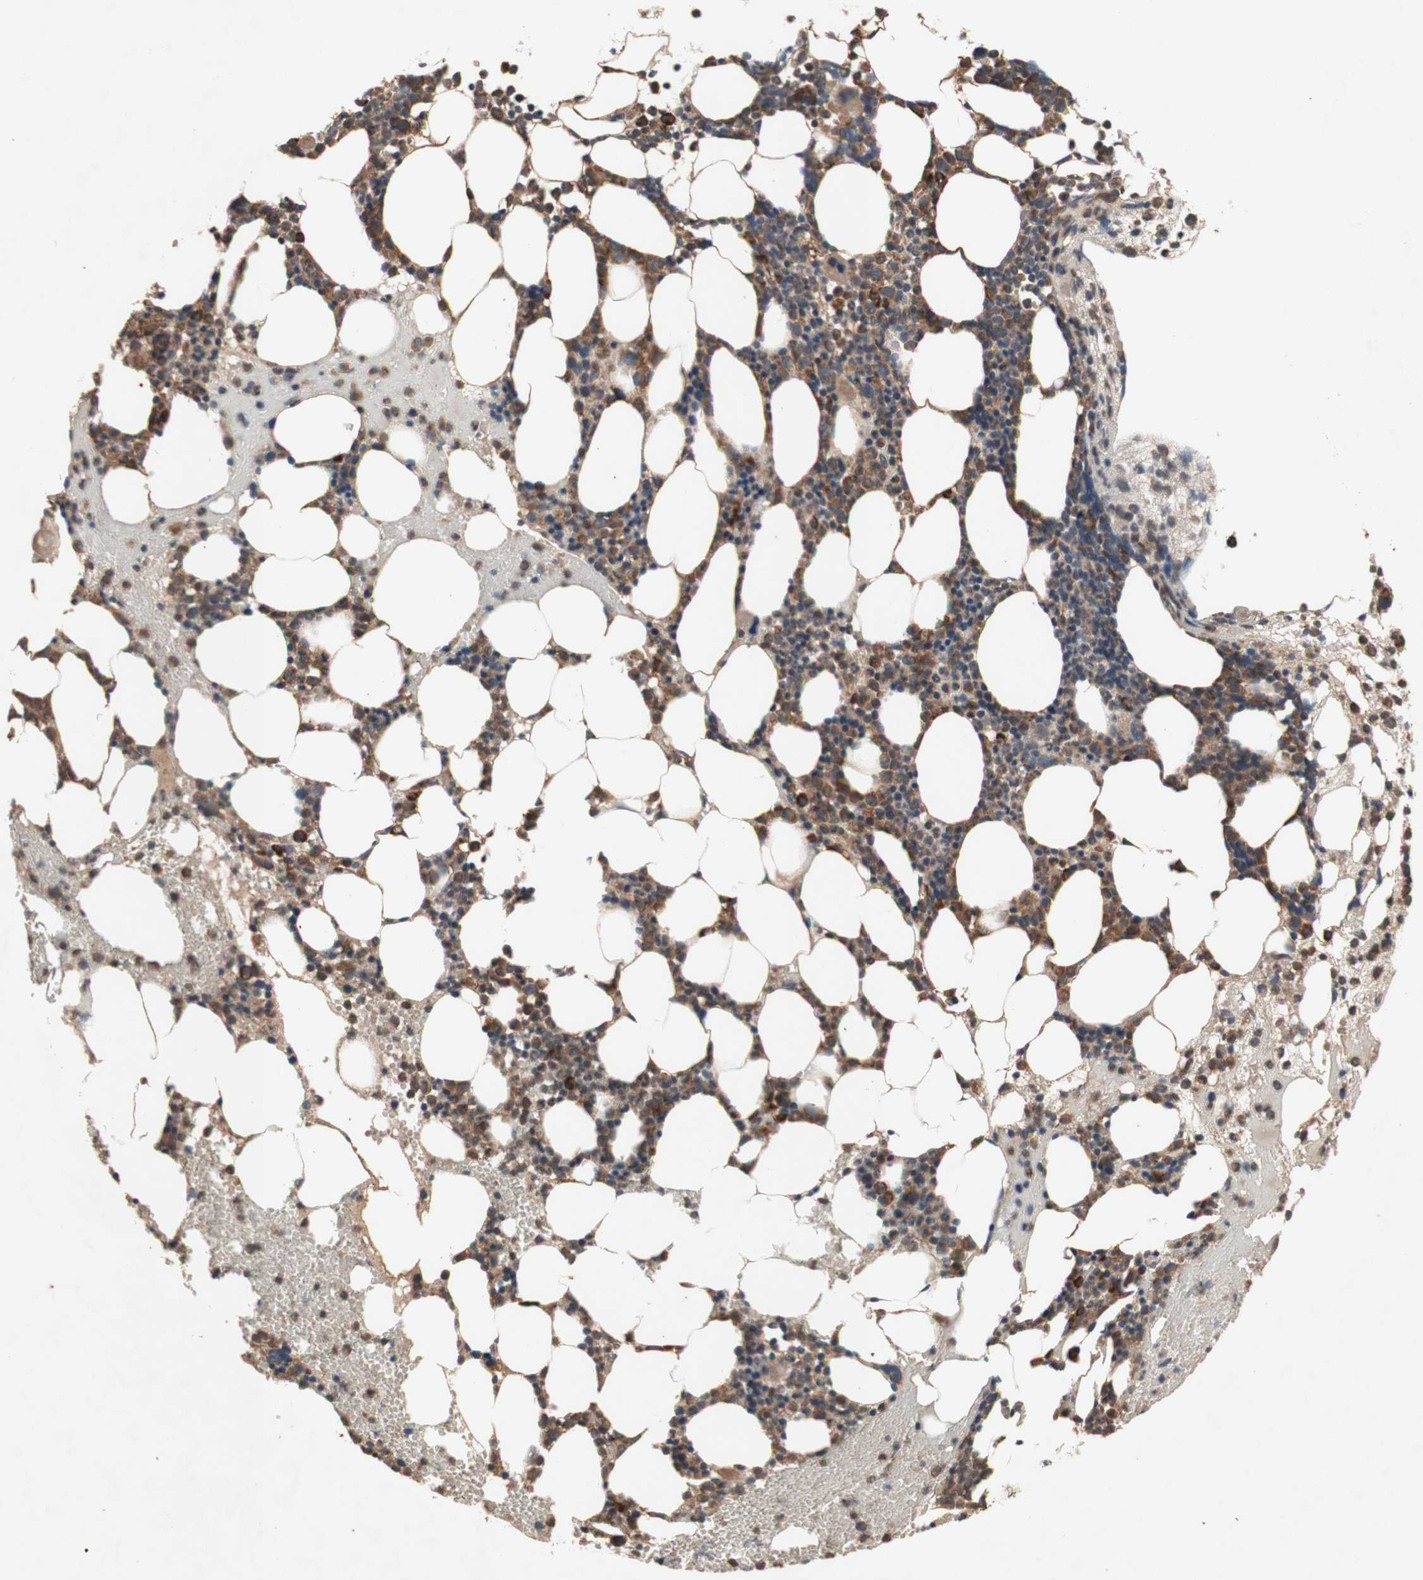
{"staining": {"intensity": "strong", "quantity": "25%-75%", "location": "cytoplasmic/membranous"}, "tissue": "bone marrow", "cell_type": "Hematopoietic cells", "image_type": "normal", "snomed": [{"axis": "morphology", "description": "Normal tissue, NOS"}, {"axis": "morphology", "description": "Inflammation, NOS"}, {"axis": "topography", "description": "Bone marrow"}], "caption": "Immunohistochemistry of normal bone marrow reveals high levels of strong cytoplasmic/membranous staining in approximately 25%-75% of hematopoietic cells. Nuclei are stained in blue.", "gene": "DDOST", "patient": {"sex": "female", "age": 79}}